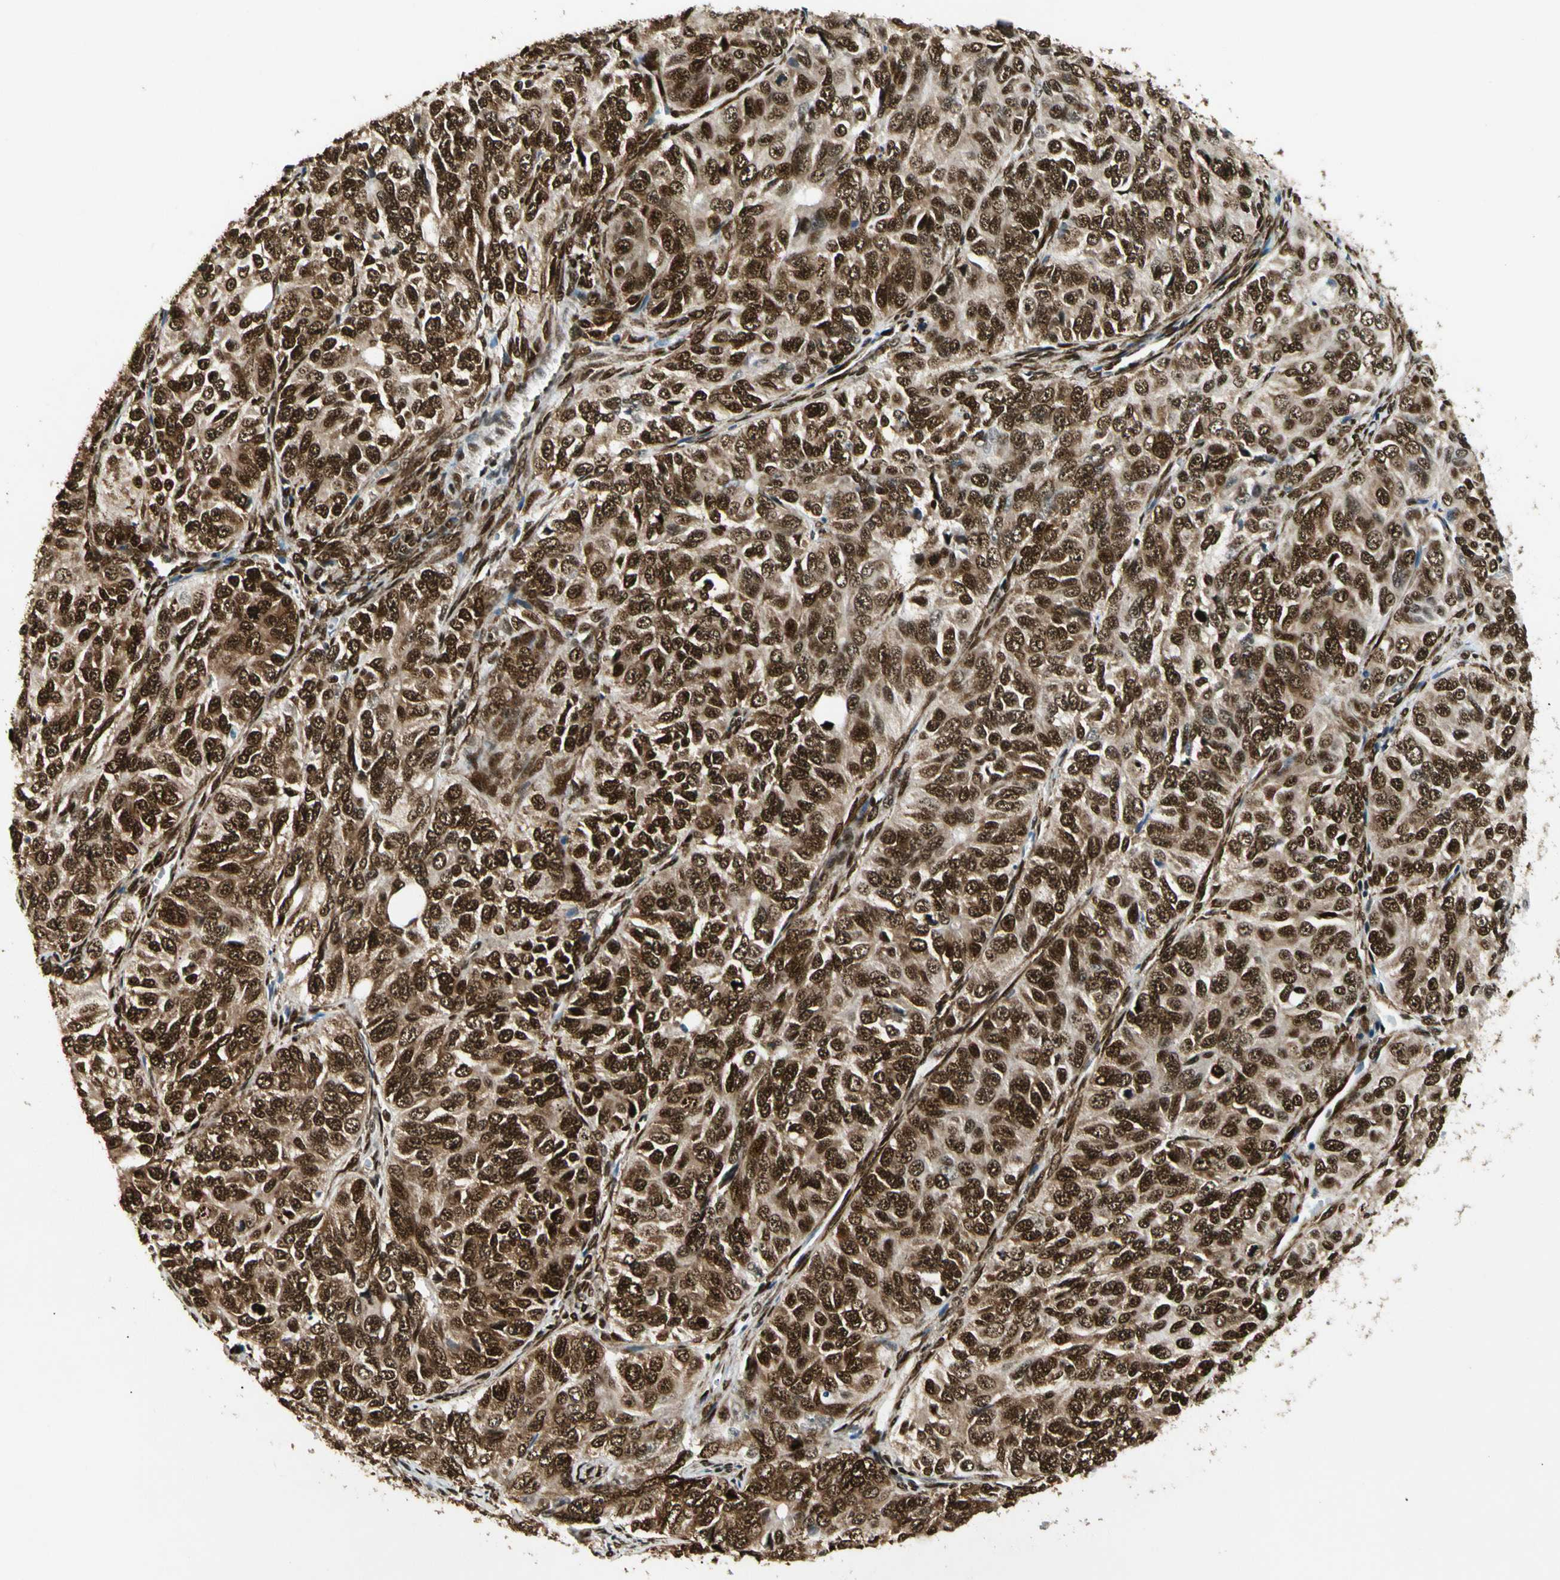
{"staining": {"intensity": "strong", "quantity": ">75%", "location": "cytoplasmic/membranous,nuclear"}, "tissue": "ovarian cancer", "cell_type": "Tumor cells", "image_type": "cancer", "snomed": [{"axis": "morphology", "description": "Carcinoma, endometroid"}, {"axis": "topography", "description": "Ovary"}], "caption": "Immunohistochemical staining of ovarian cancer (endometroid carcinoma) demonstrates high levels of strong cytoplasmic/membranous and nuclear expression in approximately >75% of tumor cells.", "gene": "FUS", "patient": {"sex": "female", "age": 51}}